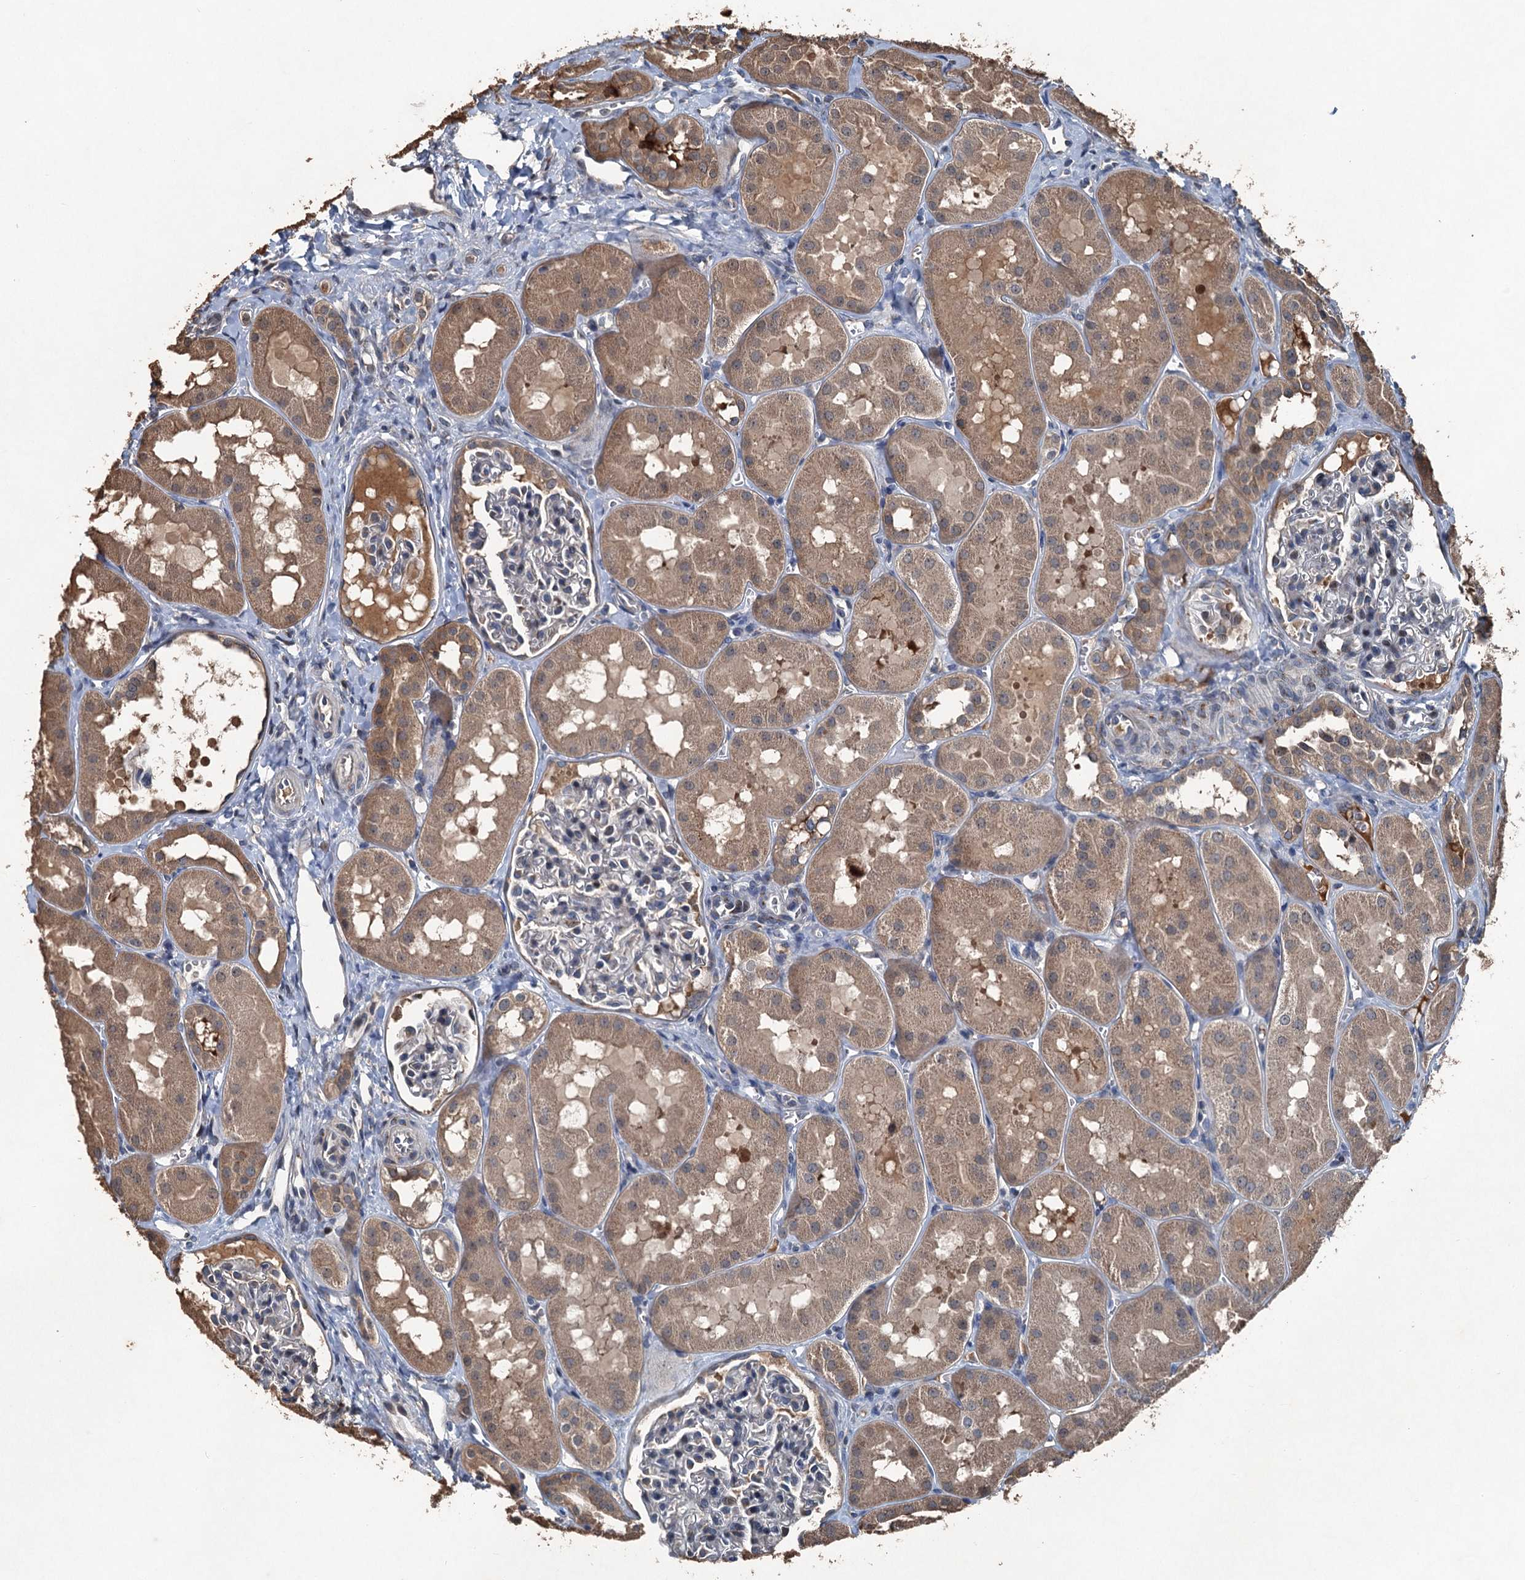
{"staining": {"intensity": "negative", "quantity": "none", "location": "none"}, "tissue": "kidney", "cell_type": "Cells in glomeruli", "image_type": "normal", "snomed": [{"axis": "morphology", "description": "Normal tissue, NOS"}, {"axis": "topography", "description": "Kidney"}, {"axis": "topography", "description": "Urinary bladder"}], "caption": "Immunohistochemistry micrograph of benign kidney stained for a protein (brown), which exhibits no positivity in cells in glomeruli. Brightfield microscopy of immunohistochemistry stained with DAB (3,3'-diaminobenzidine) (brown) and hematoxylin (blue), captured at high magnification.", "gene": "NAA60", "patient": {"sex": "male", "age": 16}}